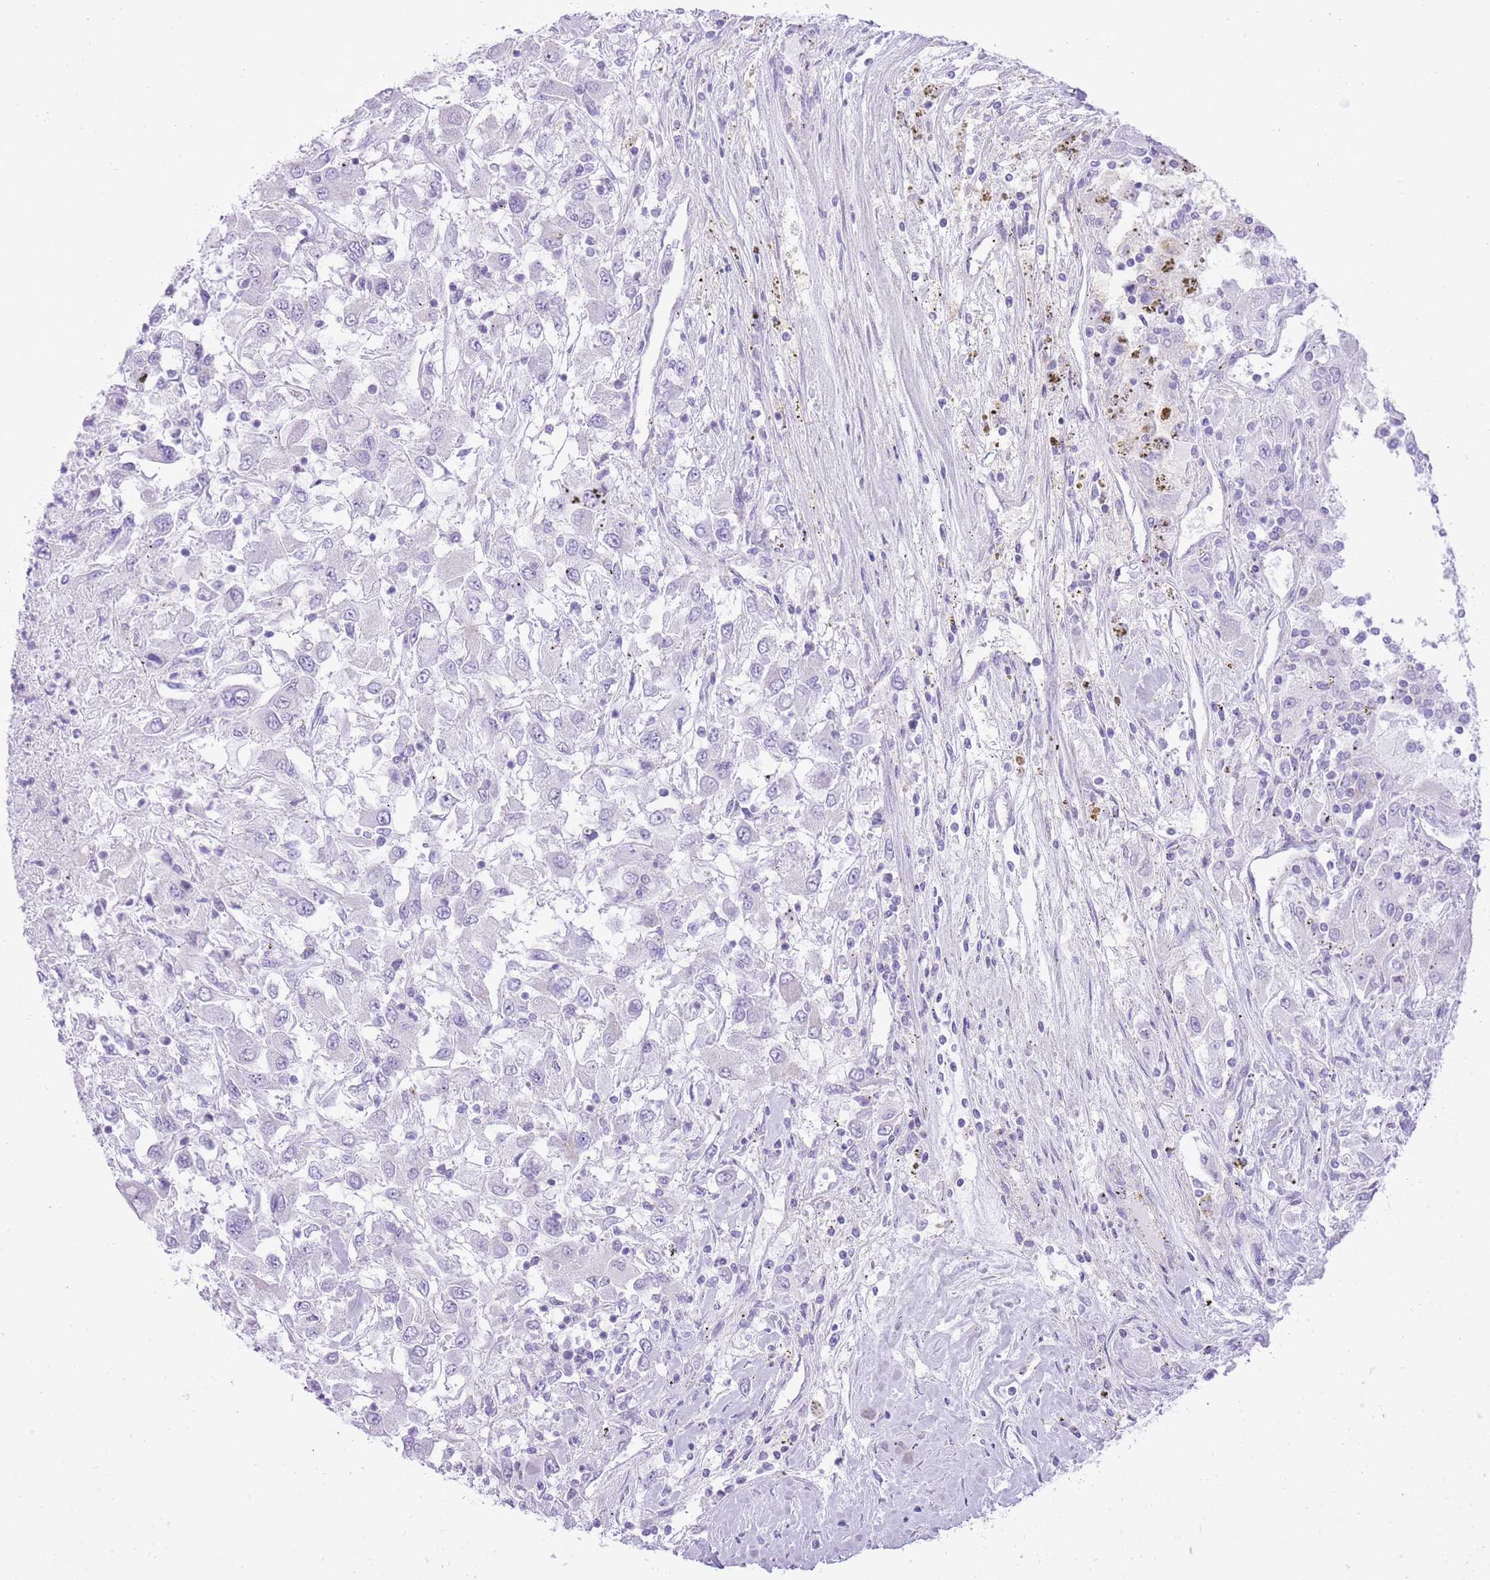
{"staining": {"intensity": "negative", "quantity": "none", "location": "none"}, "tissue": "renal cancer", "cell_type": "Tumor cells", "image_type": "cancer", "snomed": [{"axis": "morphology", "description": "Adenocarcinoma, NOS"}, {"axis": "topography", "description": "Kidney"}], "caption": "Renal cancer was stained to show a protein in brown. There is no significant staining in tumor cells.", "gene": "DENND2D", "patient": {"sex": "female", "age": 67}}